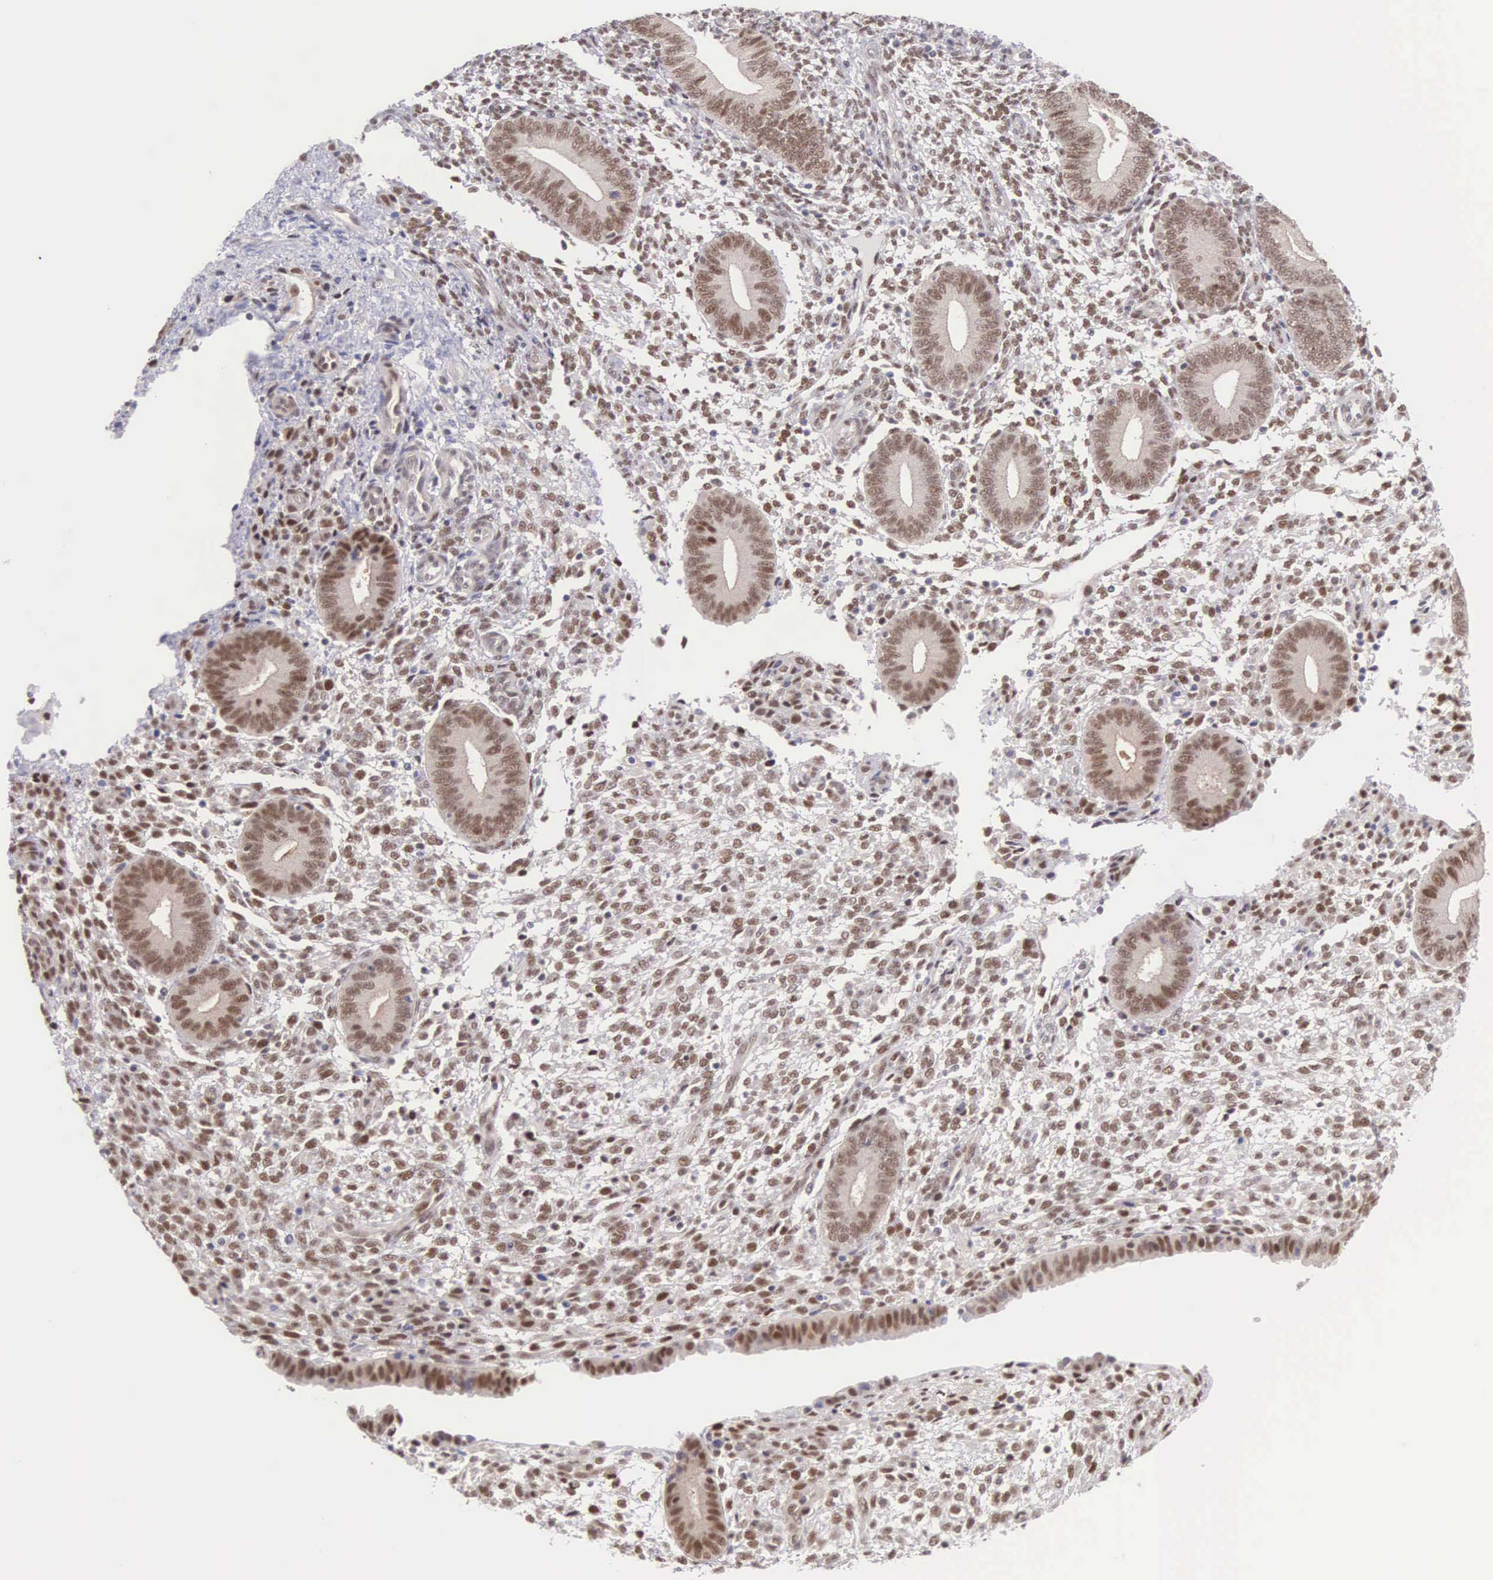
{"staining": {"intensity": "moderate", "quantity": "25%-75%", "location": "nuclear"}, "tissue": "endometrium", "cell_type": "Cells in endometrial stroma", "image_type": "normal", "snomed": [{"axis": "morphology", "description": "Normal tissue, NOS"}, {"axis": "topography", "description": "Endometrium"}], "caption": "An immunohistochemistry micrograph of benign tissue is shown. Protein staining in brown labels moderate nuclear positivity in endometrium within cells in endometrial stroma. (DAB IHC with brightfield microscopy, high magnification).", "gene": "CCDC117", "patient": {"sex": "female", "age": 35}}